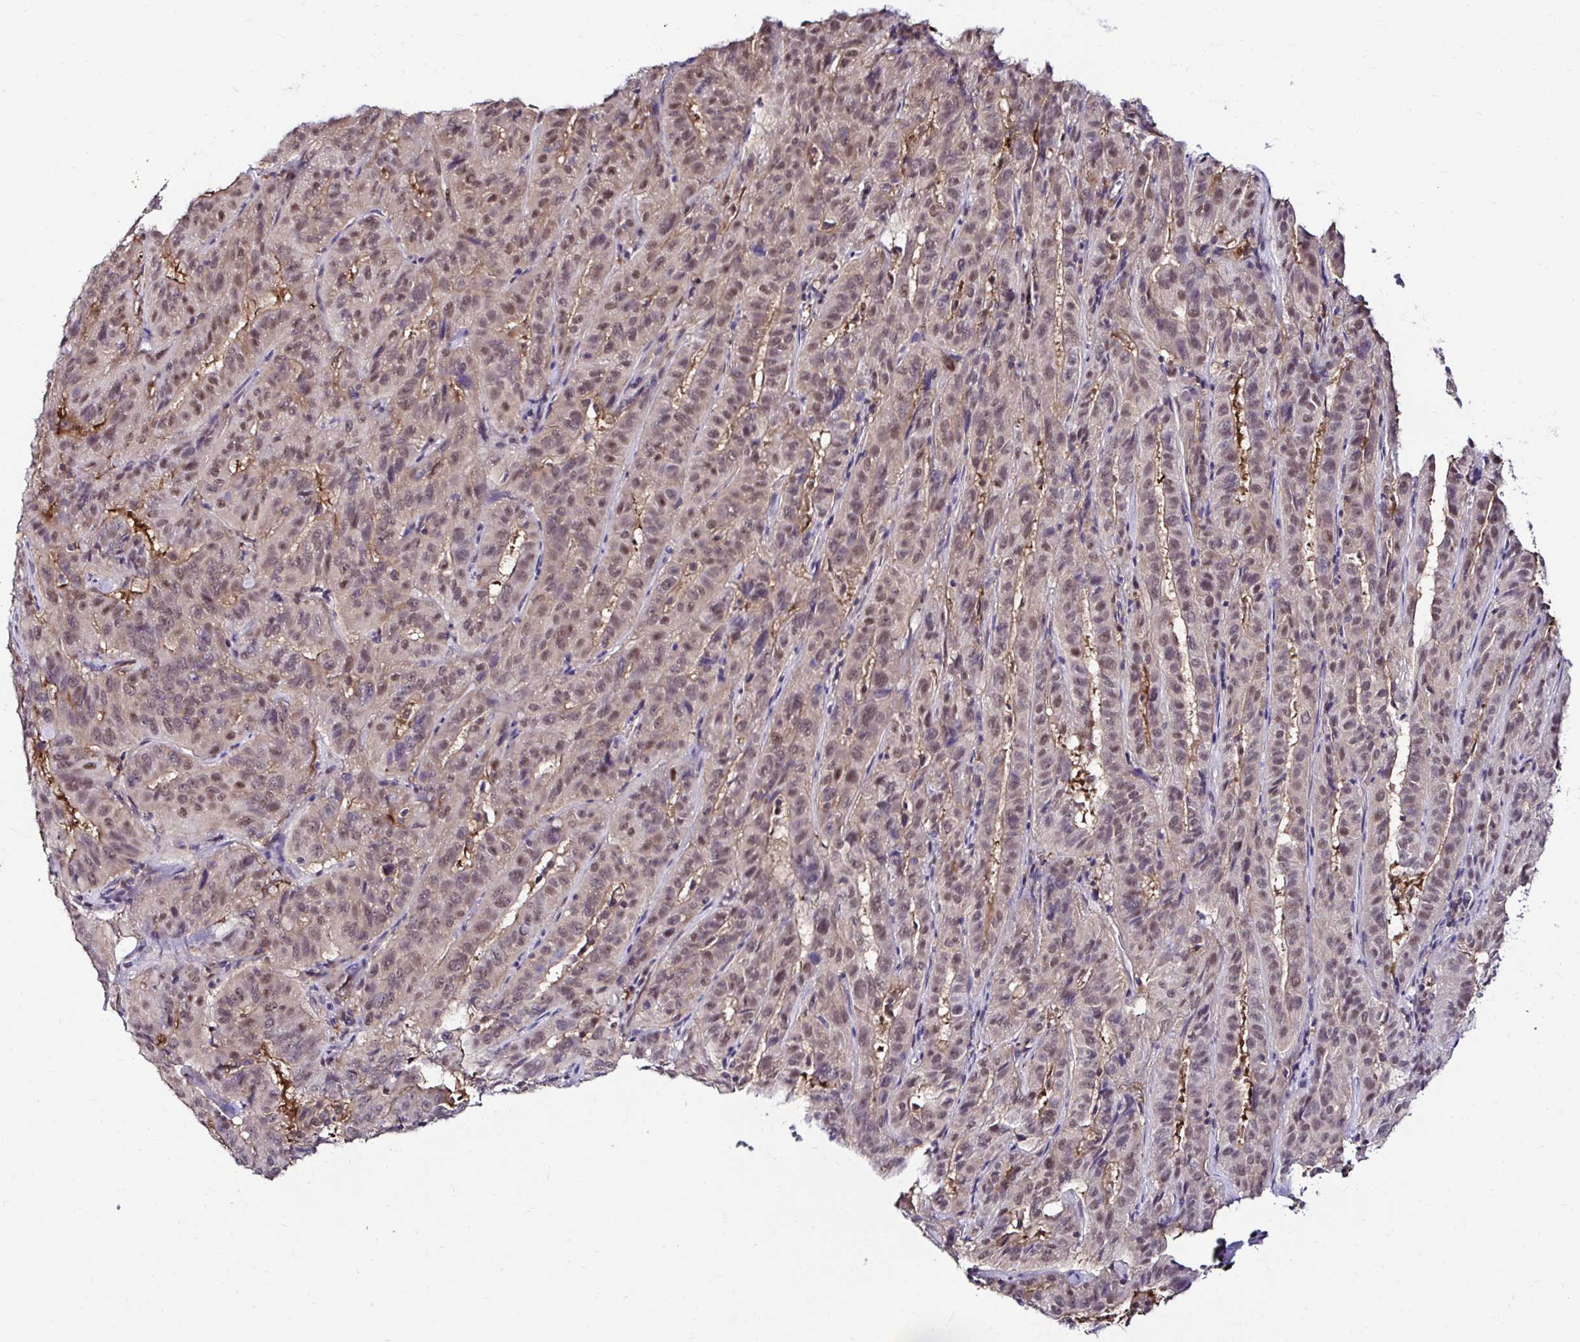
{"staining": {"intensity": "moderate", "quantity": ">75%", "location": "nuclear"}, "tissue": "pancreatic cancer", "cell_type": "Tumor cells", "image_type": "cancer", "snomed": [{"axis": "morphology", "description": "Adenocarcinoma, NOS"}, {"axis": "topography", "description": "Pancreas"}], "caption": "The histopathology image displays a brown stain indicating the presence of a protein in the nuclear of tumor cells in adenocarcinoma (pancreatic). The staining was performed using DAB to visualize the protein expression in brown, while the nuclei were stained in blue with hematoxylin (Magnification: 20x).", "gene": "PSMD3", "patient": {"sex": "male", "age": 63}}